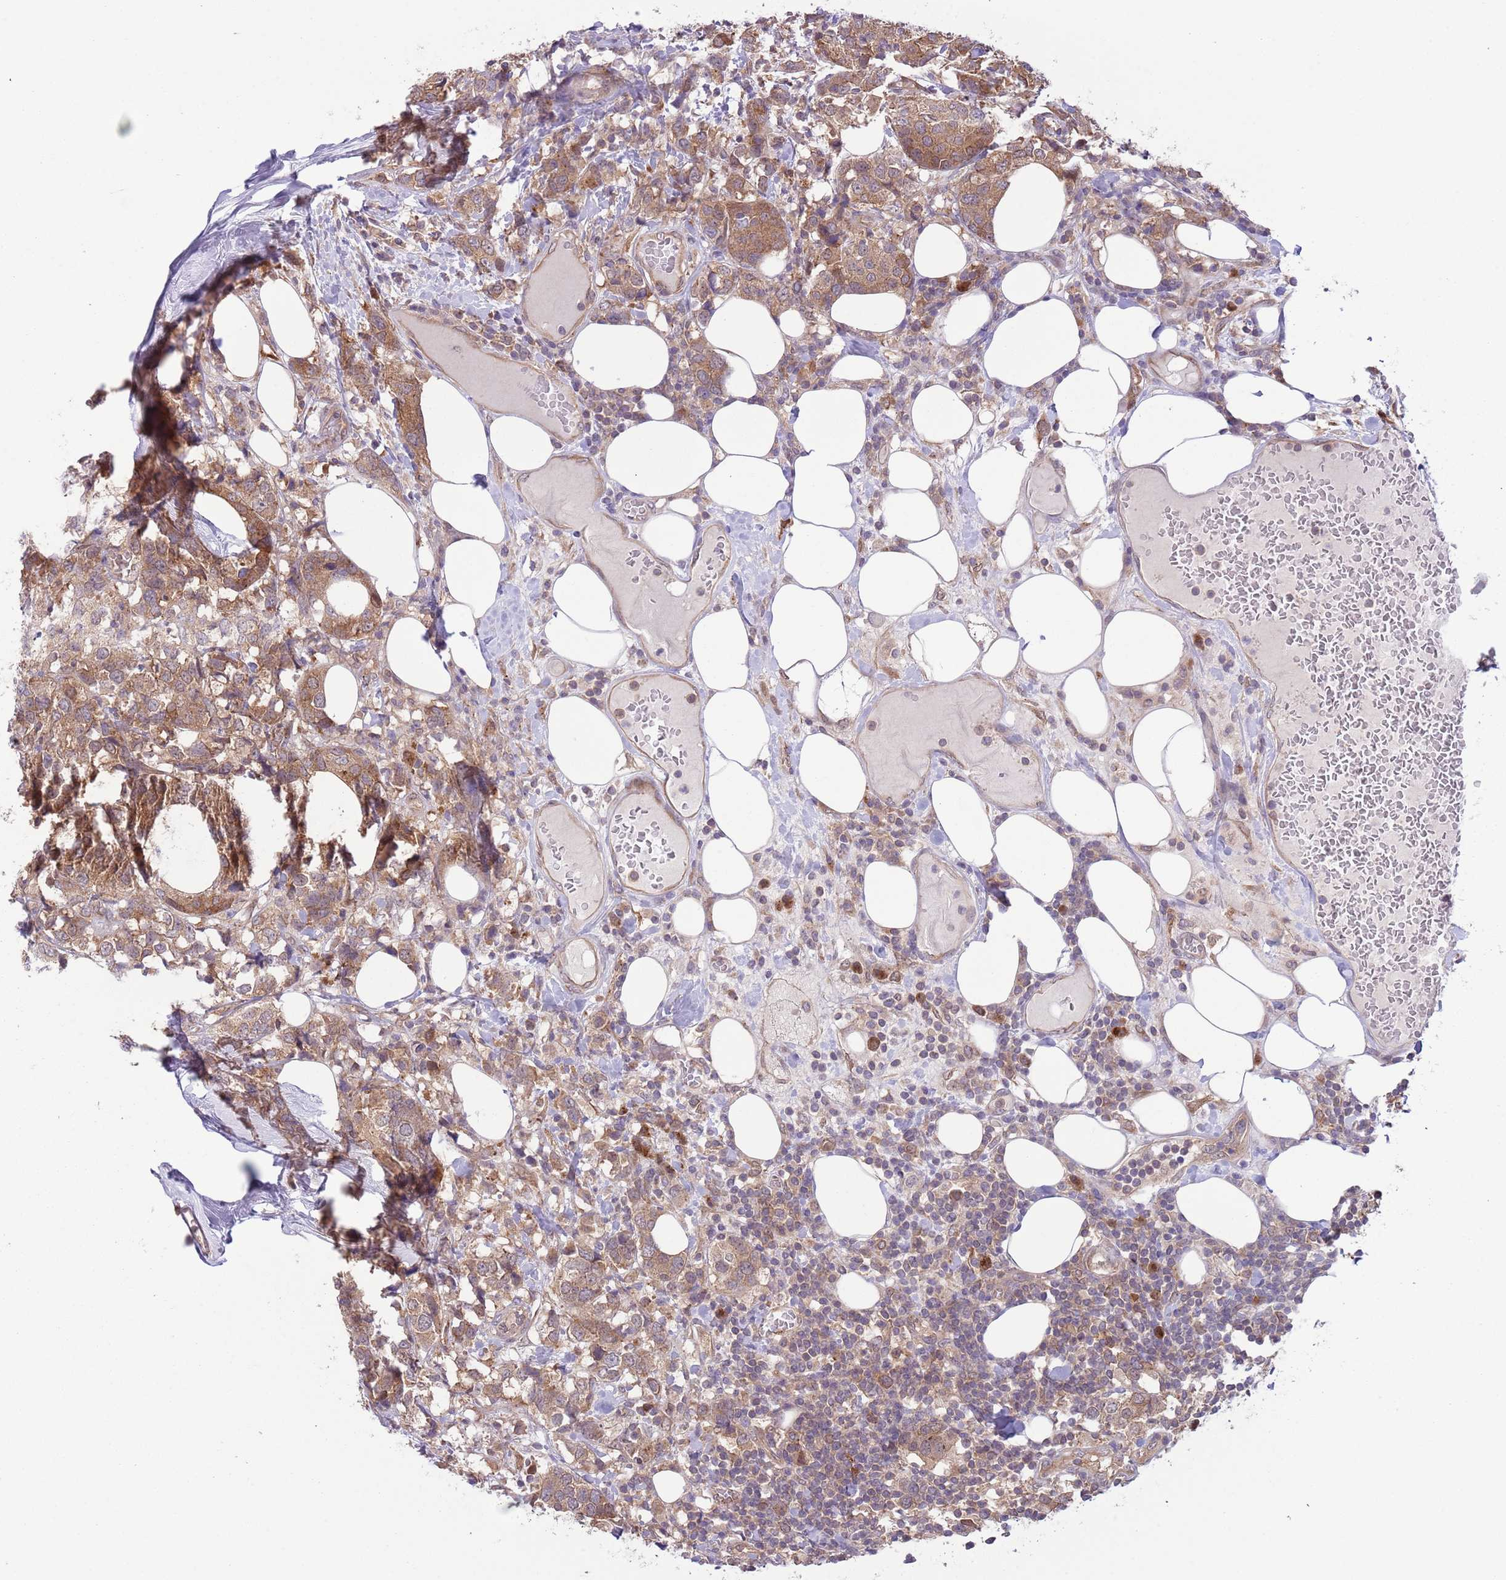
{"staining": {"intensity": "moderate", "quantity": ">75%", "location": "cytoplasmic/membranous"}, "tissue": "breast cancer", "cell_type": "Tumor cells", "image_type": "cancer", "snomed": [{"axis": "morphology", "description": "Lobular carcinoma"}, {"axis": "topography", "description": "Breast"}], "caption": "High-power microscopy captured an IHC micrograph of lobular carcinoma (breast), revealing moderate cytoplasmic/membranous positivity in approximately >75% of tumor cells. The staining is performed using DAB brown chromogen to label protein expression. The nuclei are counter-stained blue using hematoxylin.", "gene": "COPE", "patient": {"sex": "female", "age": 59}}